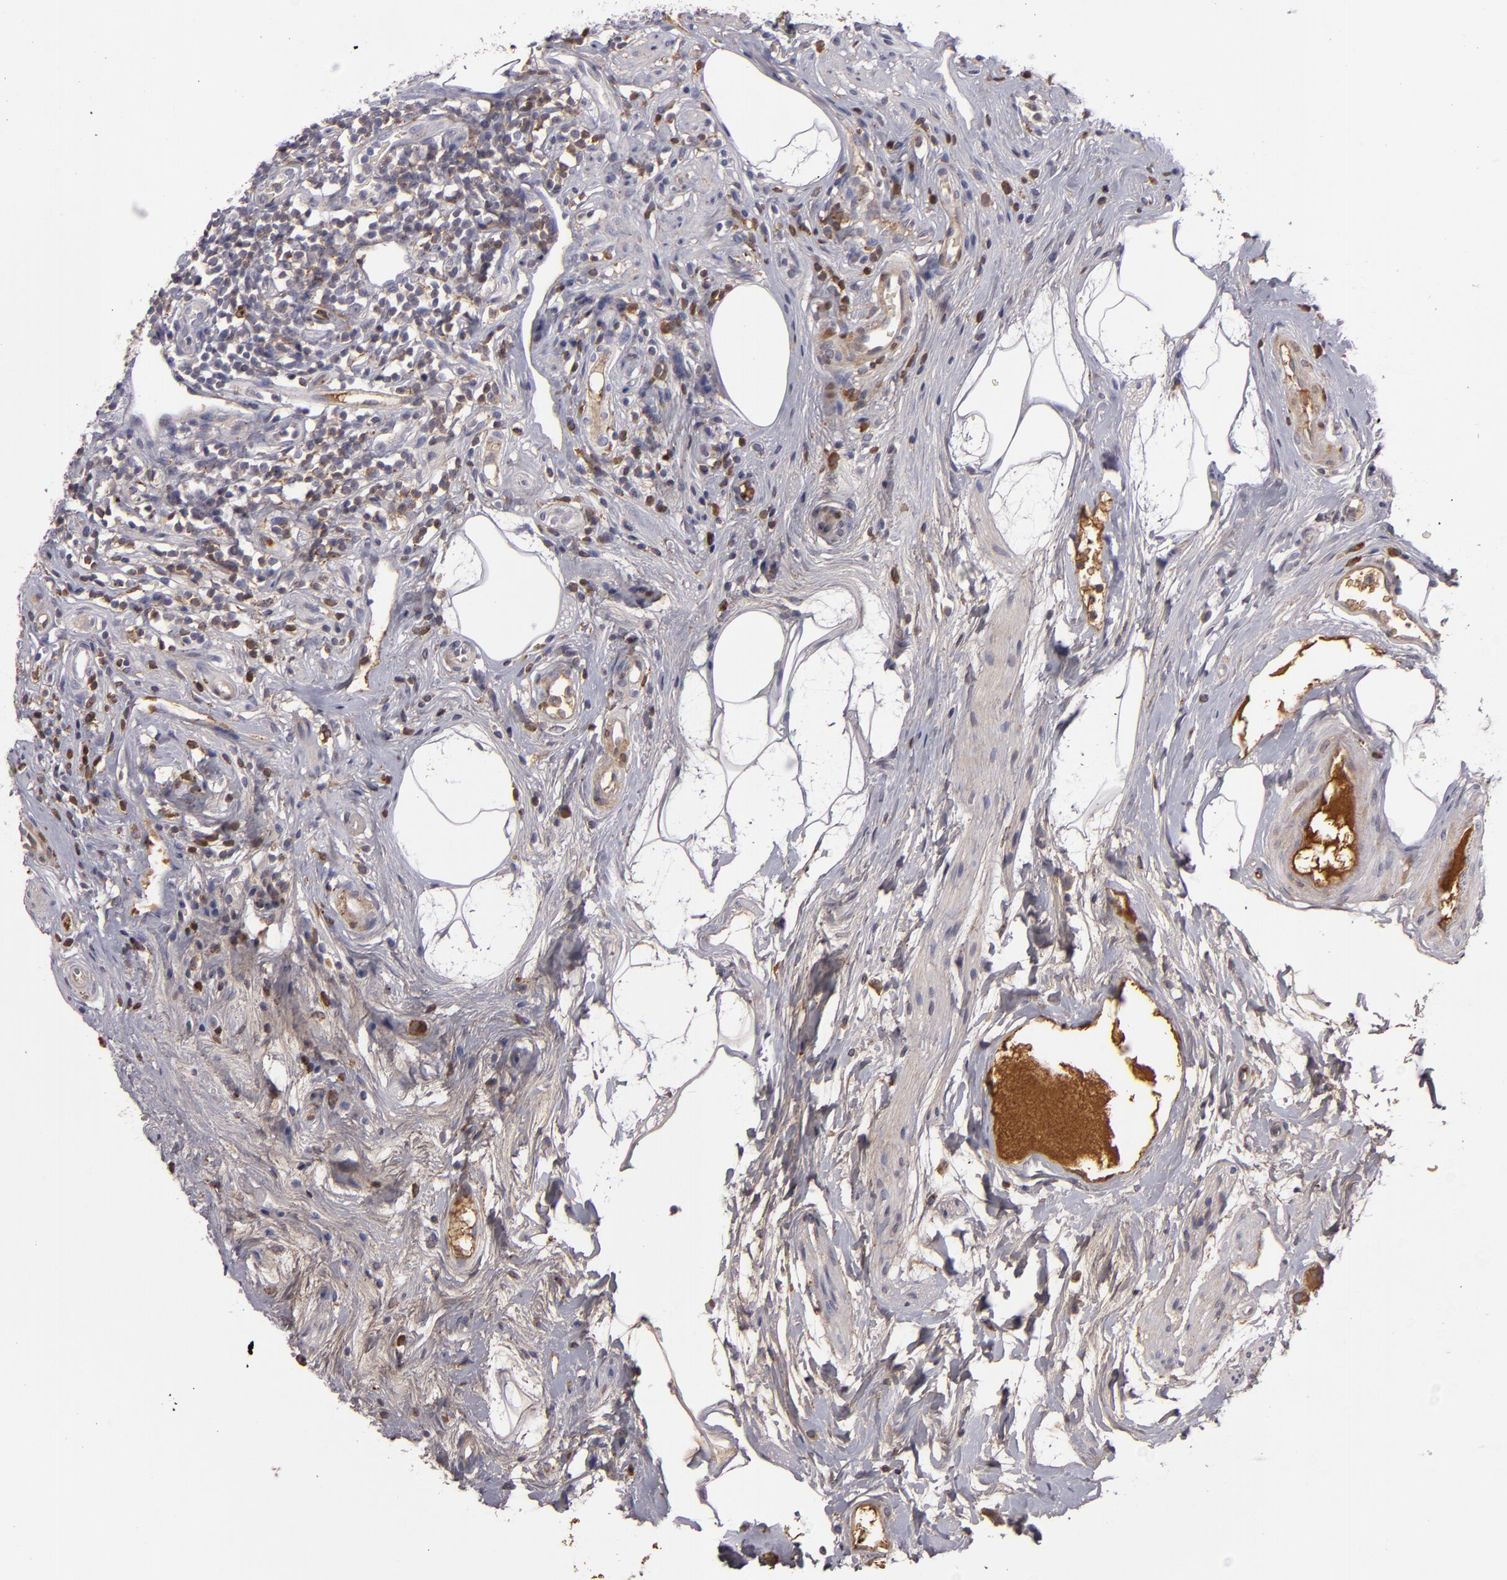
{"staining": {"intensity": "moderate", "quantity": ">75%", "location": "cytoplasmic/membranous"}, "tissue": "appendix", "cell_type": "Glandular cells", "image_type": "normal", "snomed": [{"axis": "morphology", "description": "Normal tissue, NOS"}, {"axis": "topography", "description": "Appendix"}], "caption": "The photomicrograph reveals staining of unremarkable appendix, revealing moderate cytoplasmic/membranous protein positivity (brown color) within glandular cells. (IHC, brightfield microscopy, high magnification).", "gene": "CFB", "patient": {"sex": "male", "age": 38}}